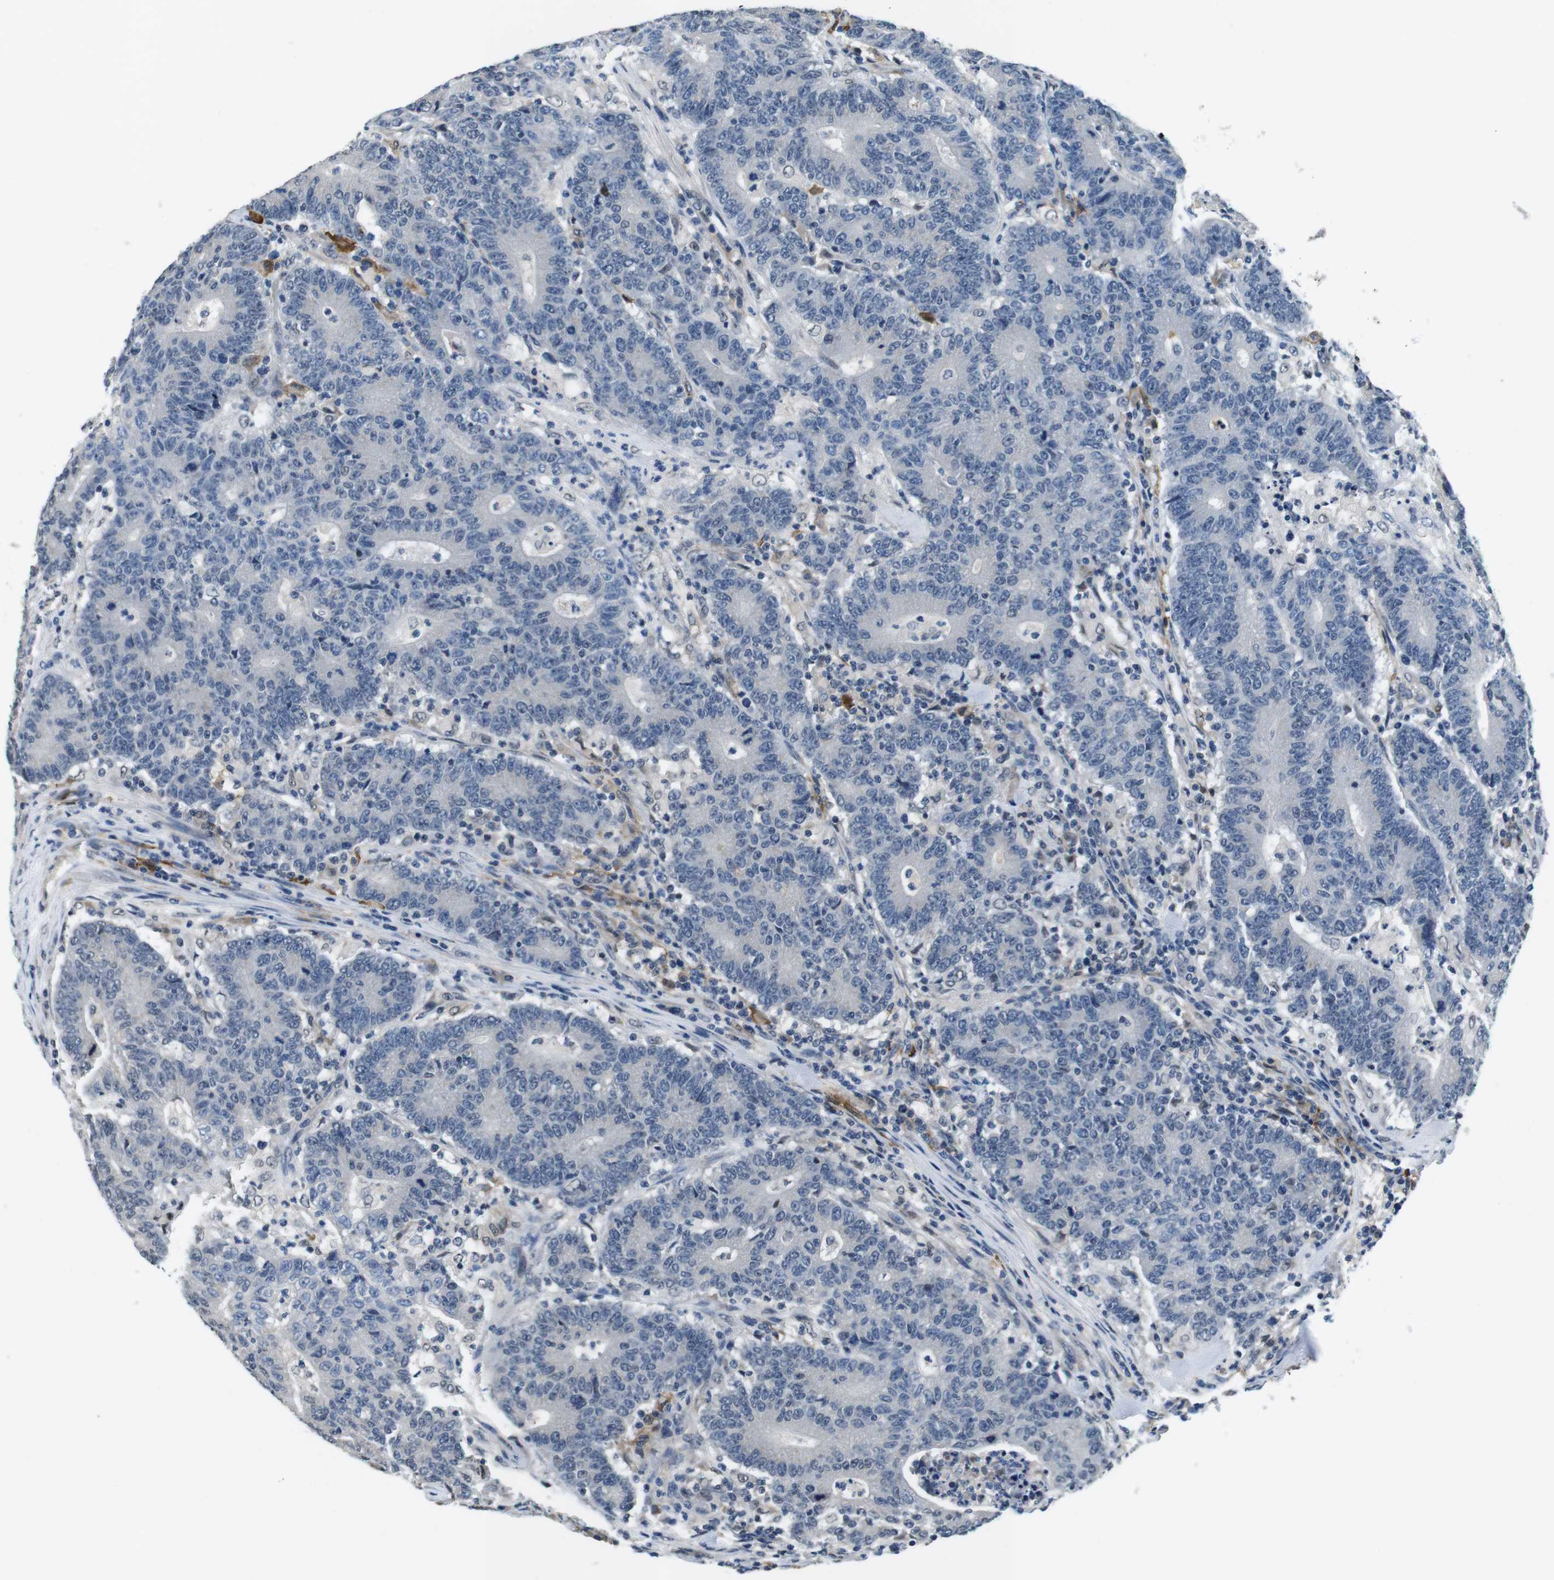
{"staining": {"intensity": "negative", "quantity": "none", "location": "none"}, "tissue": "colorectal cancer", "cell_type": "Tumor cells", "image_type": "cancer", "snomed": [{"axis": "morphology", "description": "Normal tissue, NOS"}, {"axis": "morphology", "description": "Adenocarcinoma, NOS"}, {"axis": "topography", "description": "Colon"}], "caption": "The photomicrograph exhibits no staining of tumor cells in colorectal adenocarcinoma.", "gene": "CD163L1", "patient": {"sex": "female", "age": 75}}